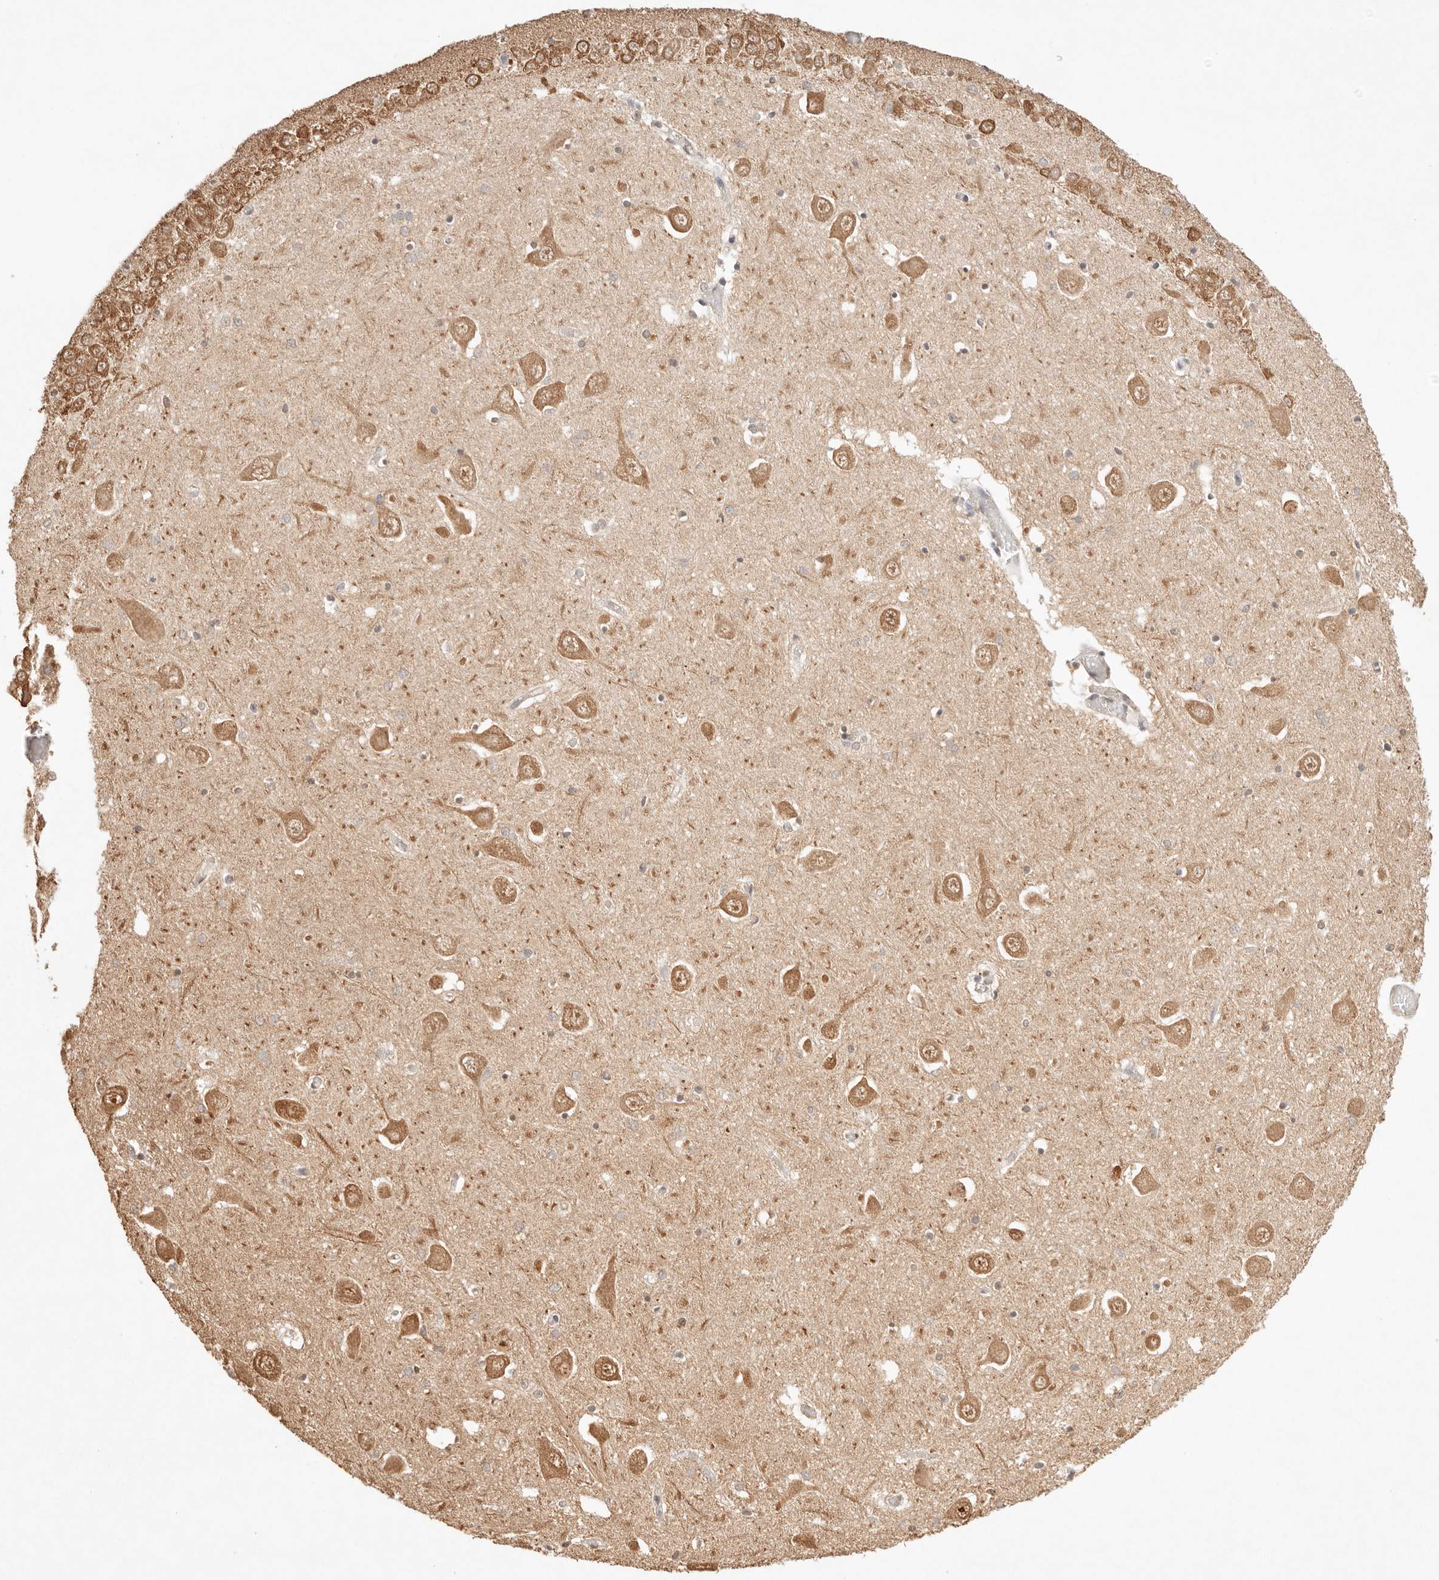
{"staining": {"intensity": "moderate", "quantity": "<25%", "location": "cytoplasmic/membranous"}, "tissue": "hippocampus", "cell_type": "Glial cells", "image_type": "normal", "snomed": [{"axis": "morphology", "description": "Normal tissue, NOS"}, {"axis": "topography", "description": "Hippocampus"}], "caption": "Glial cells show low levels of moderate cytoplasmic/membranous staining in approximately <25% of cells in benign human hippocampus. (DAB IHC, brown staining for protein, blue staining for nuclei).", "gene": "IL1R2", "patient": {"sex": "male", "age": 70}}